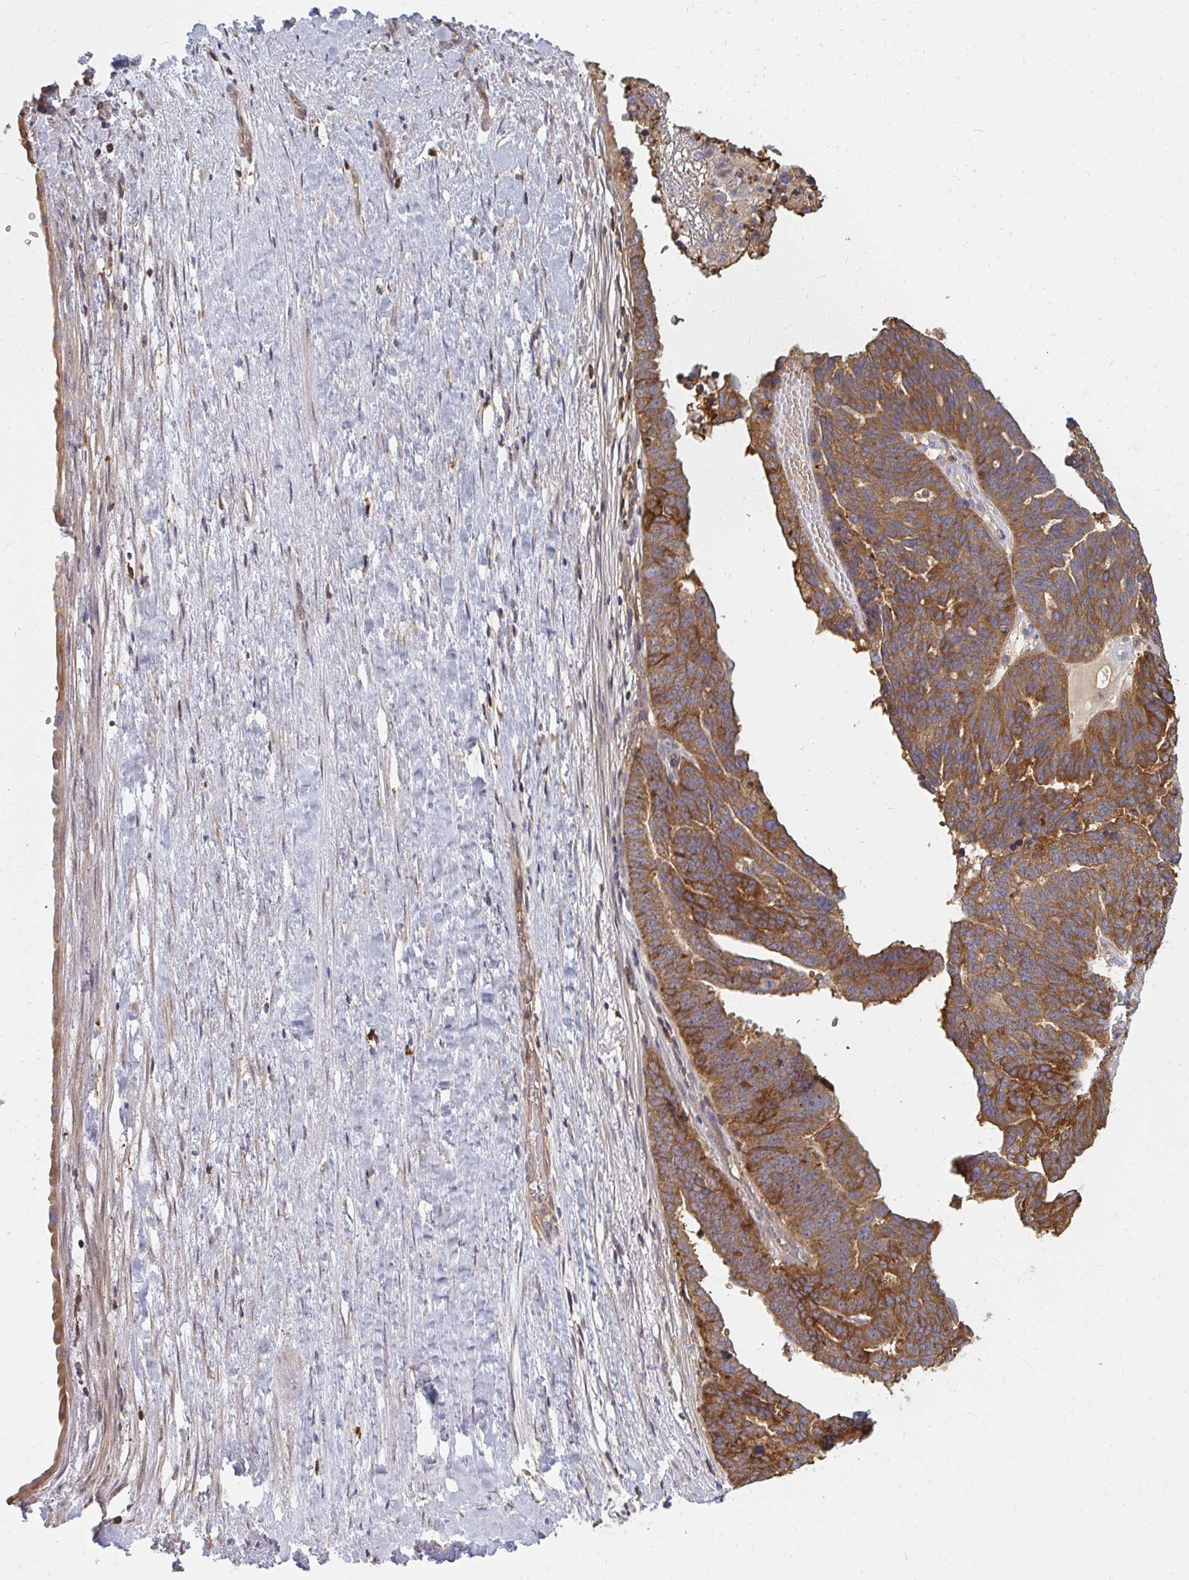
{"staining": {"intensity": "moderate", "quantity": ">75%", "location": "cytoplasmic/membranous"}, "tissue": "ovarian cancer", "cell_type": "Tumor cells", "image_type": "cancer", "snomed": [{"axis": "morphology", "description": "Cystadenocarcinoma, serous, NOS"}, {"axis": "topography", "description": "Ovary"}], "caption": "Moderate cytoplasmic/membranous expression for a protein is appreciated in about >75% of tumor cells of ovarian cancer (serous cystadenocarcinoma) using IHC.", "gene": "ZNF285", "patient": {"sex": "female", "age": 59}}